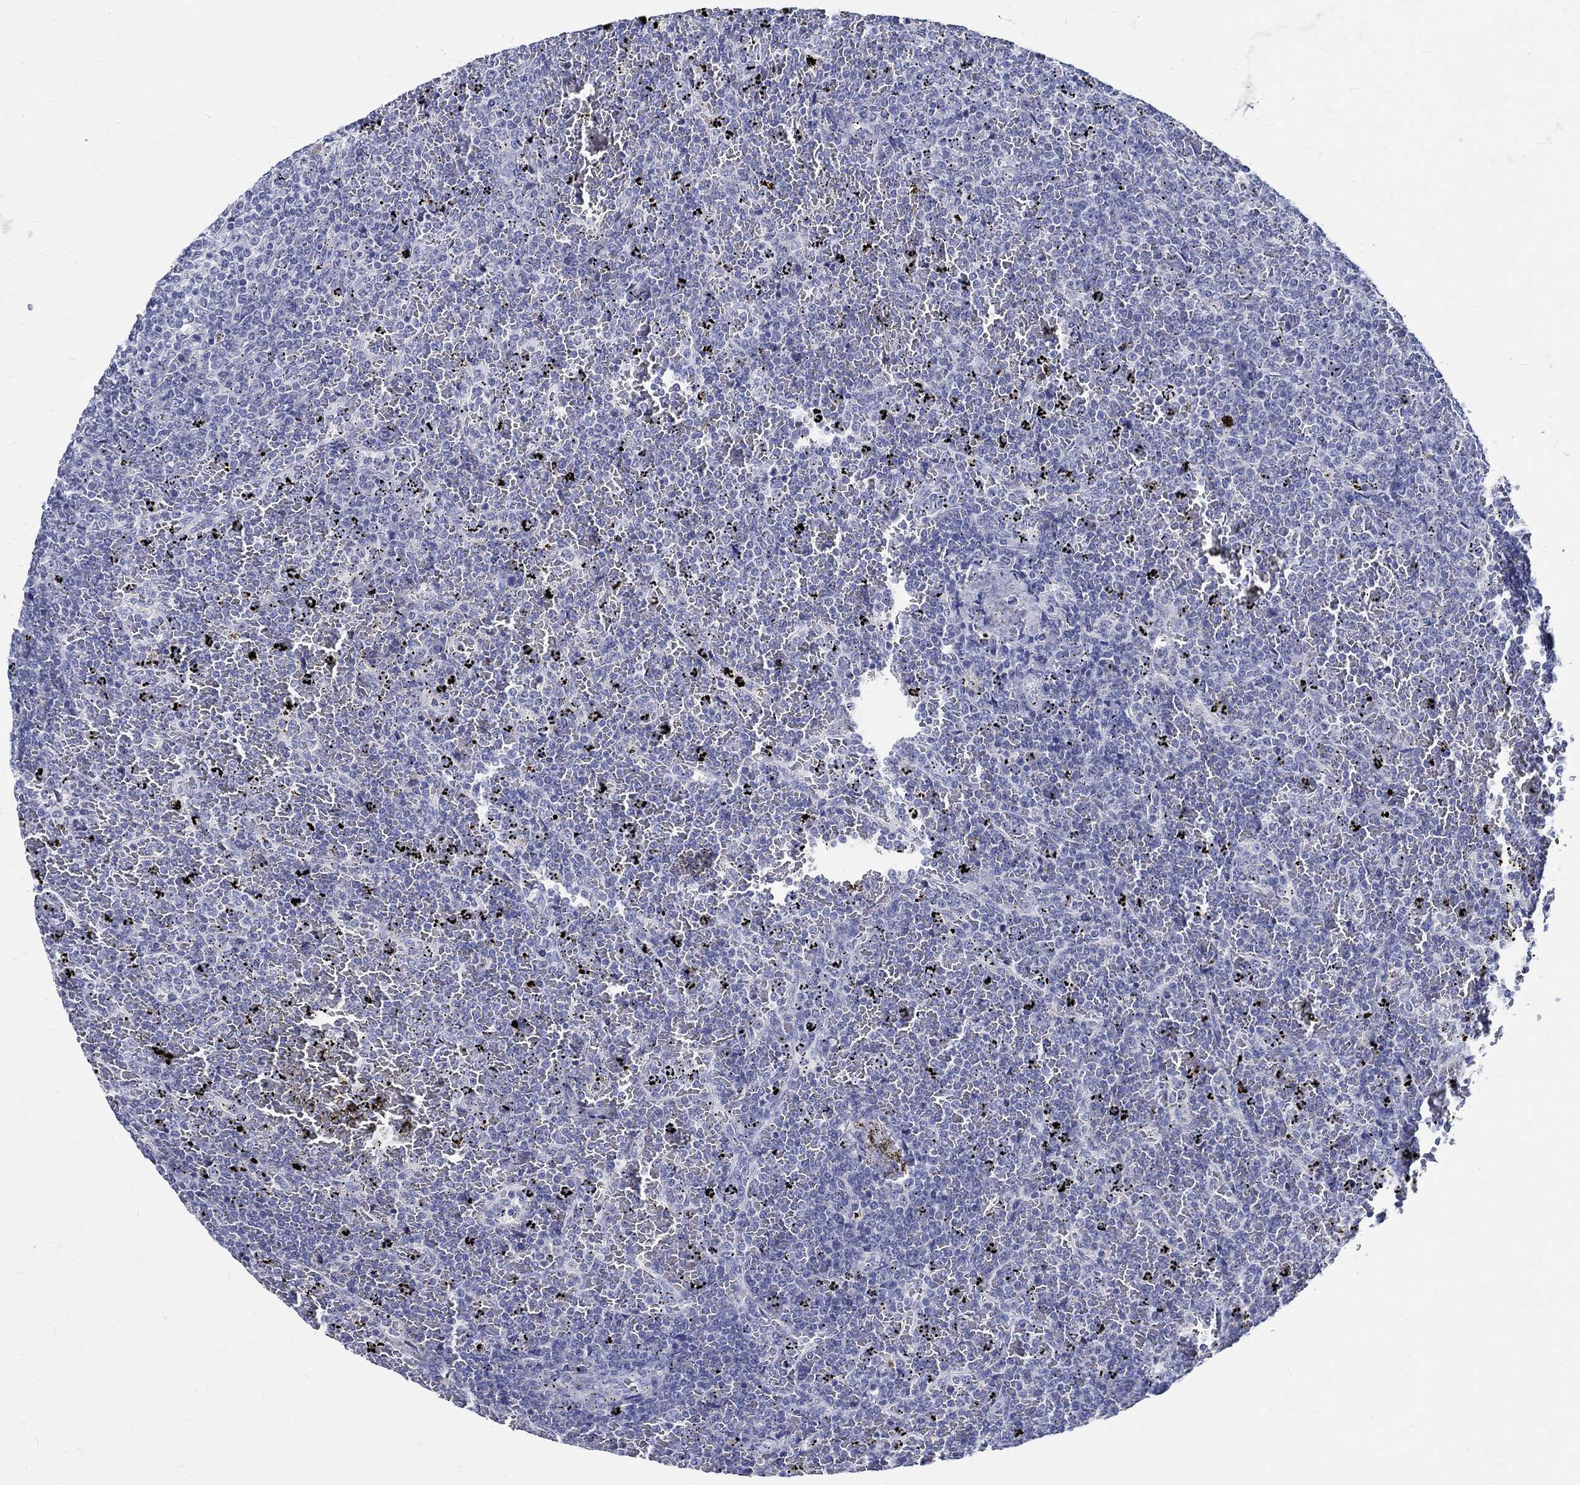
{"staining": {"intensity": "negative", "quantity": "none", "location": "none"}, "tissue": "lymphoma", "cell_type": "Tumor cells", "image_type": "cancer", "snomed": [{"axis": "morphology", "description": "Malignant lymphoma, non-Hodgkin's type, Low grade"}, {"axis": "topography", "description": "Spleen"}], "caption": "A high-resolution histopathology image shows immunohistochemistry staining of lymphoma, which demonstrates no significant positivity in tumor cells. (DAB (3,3'-diaminobenzidine) IHC with hematoxylin counter stain).", "gene": "BSPRY", "patient": {"sex": "female", "age": 77}}